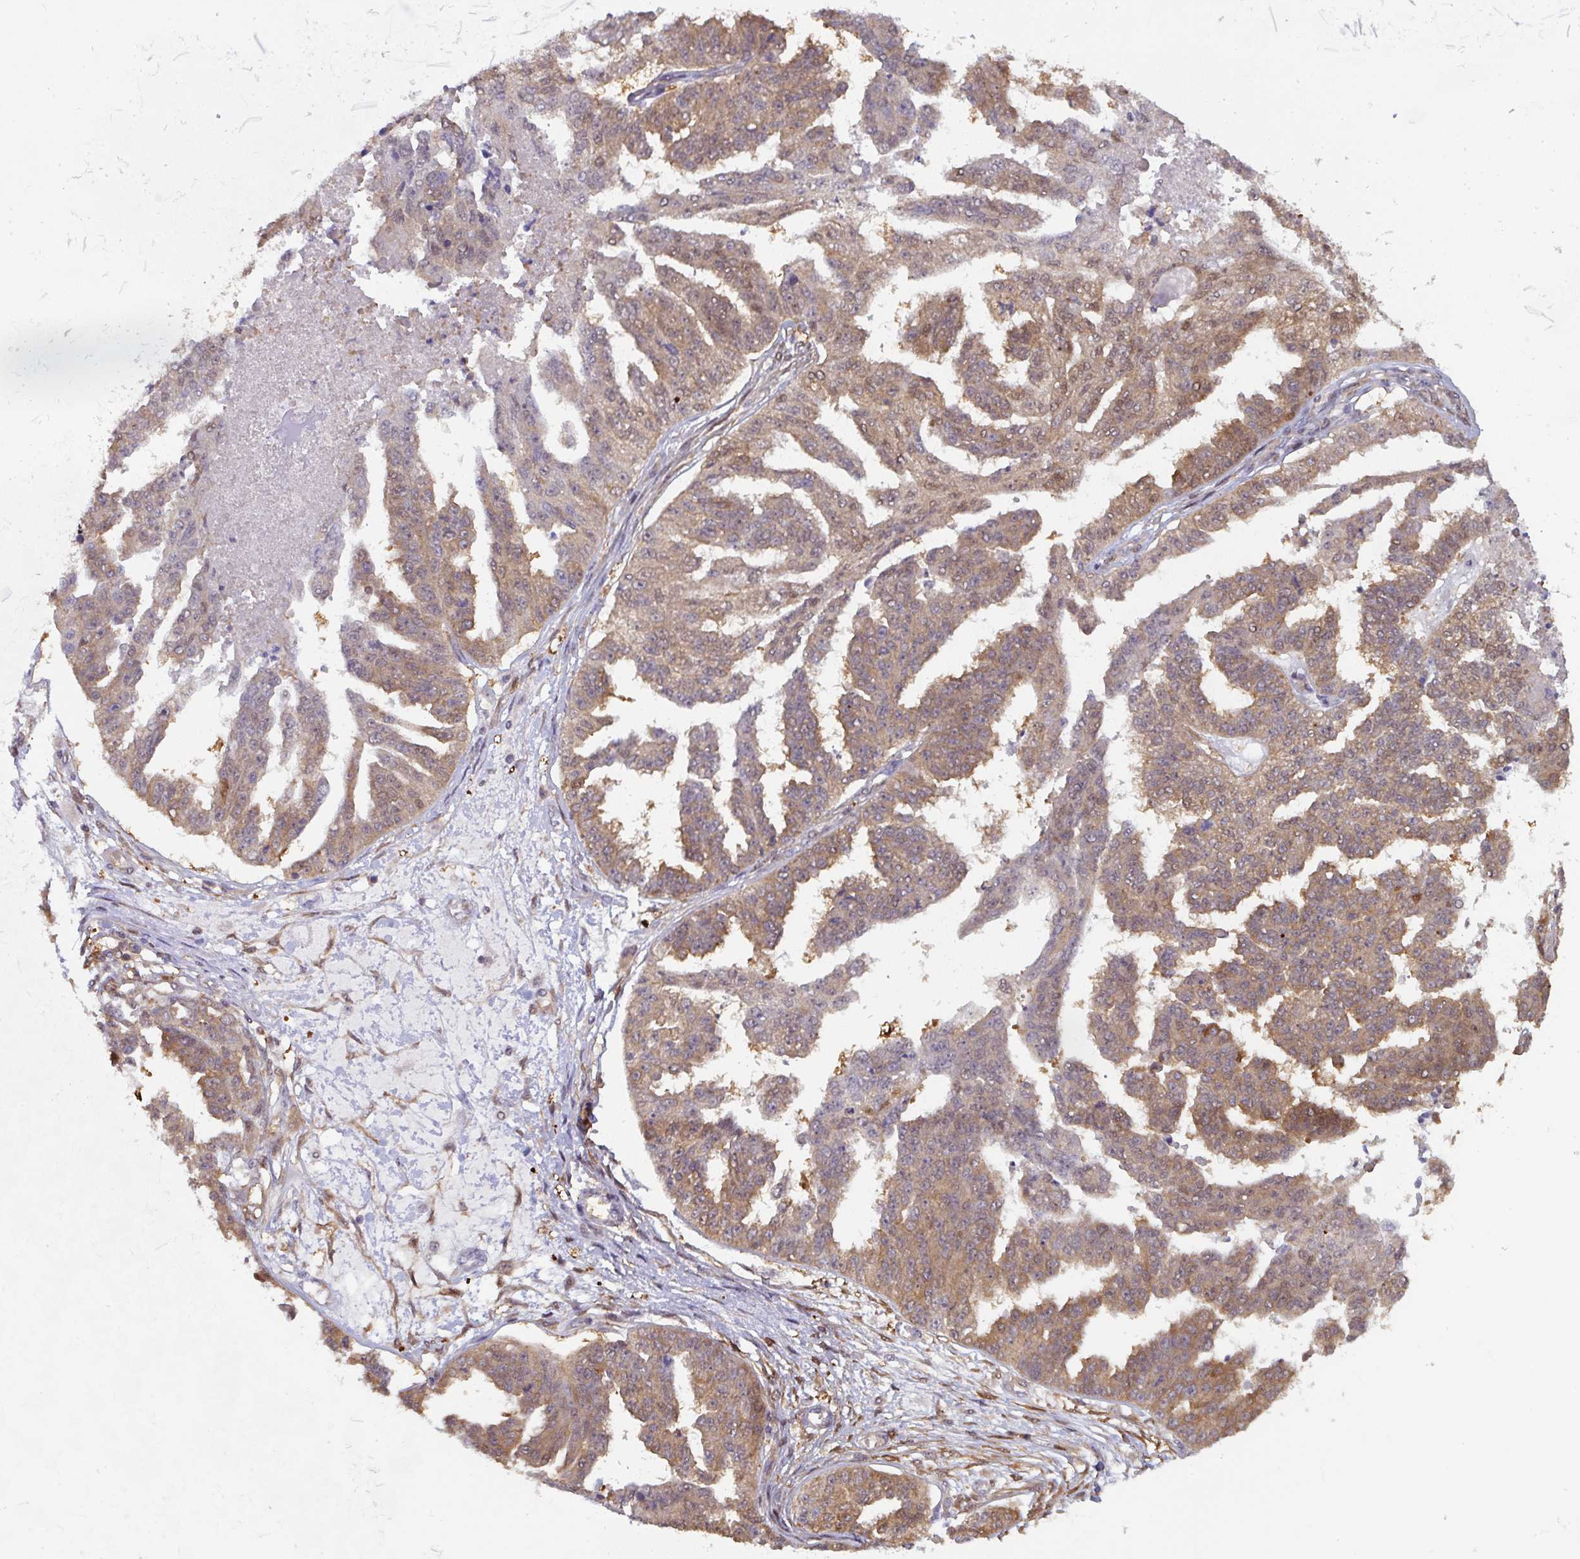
{"staining": {"intensity": "moderate", "quantity": ">75%", "location": "cytoplasmic/membranous"}, "tissue": "ovarian cancer", "cell_type": "Tumor cells", "image_type": "cancer", "snomed": [{"axis": "morphology", "description": "Cystadenocarcinoma, serous, NOS"}, {"axis": "topography", "description": "Ovary"}], "caption": "Immunohistochemical staining of ovarian cancer shows medium levels of moderate cytoplasmic/membranous protein staining in about >75% of tumor cells. (brown staining indicates protein expression, while blue staining denotes nuclei).", "gene": "ST13", "patient": {"sex": "female", "age": 58}}